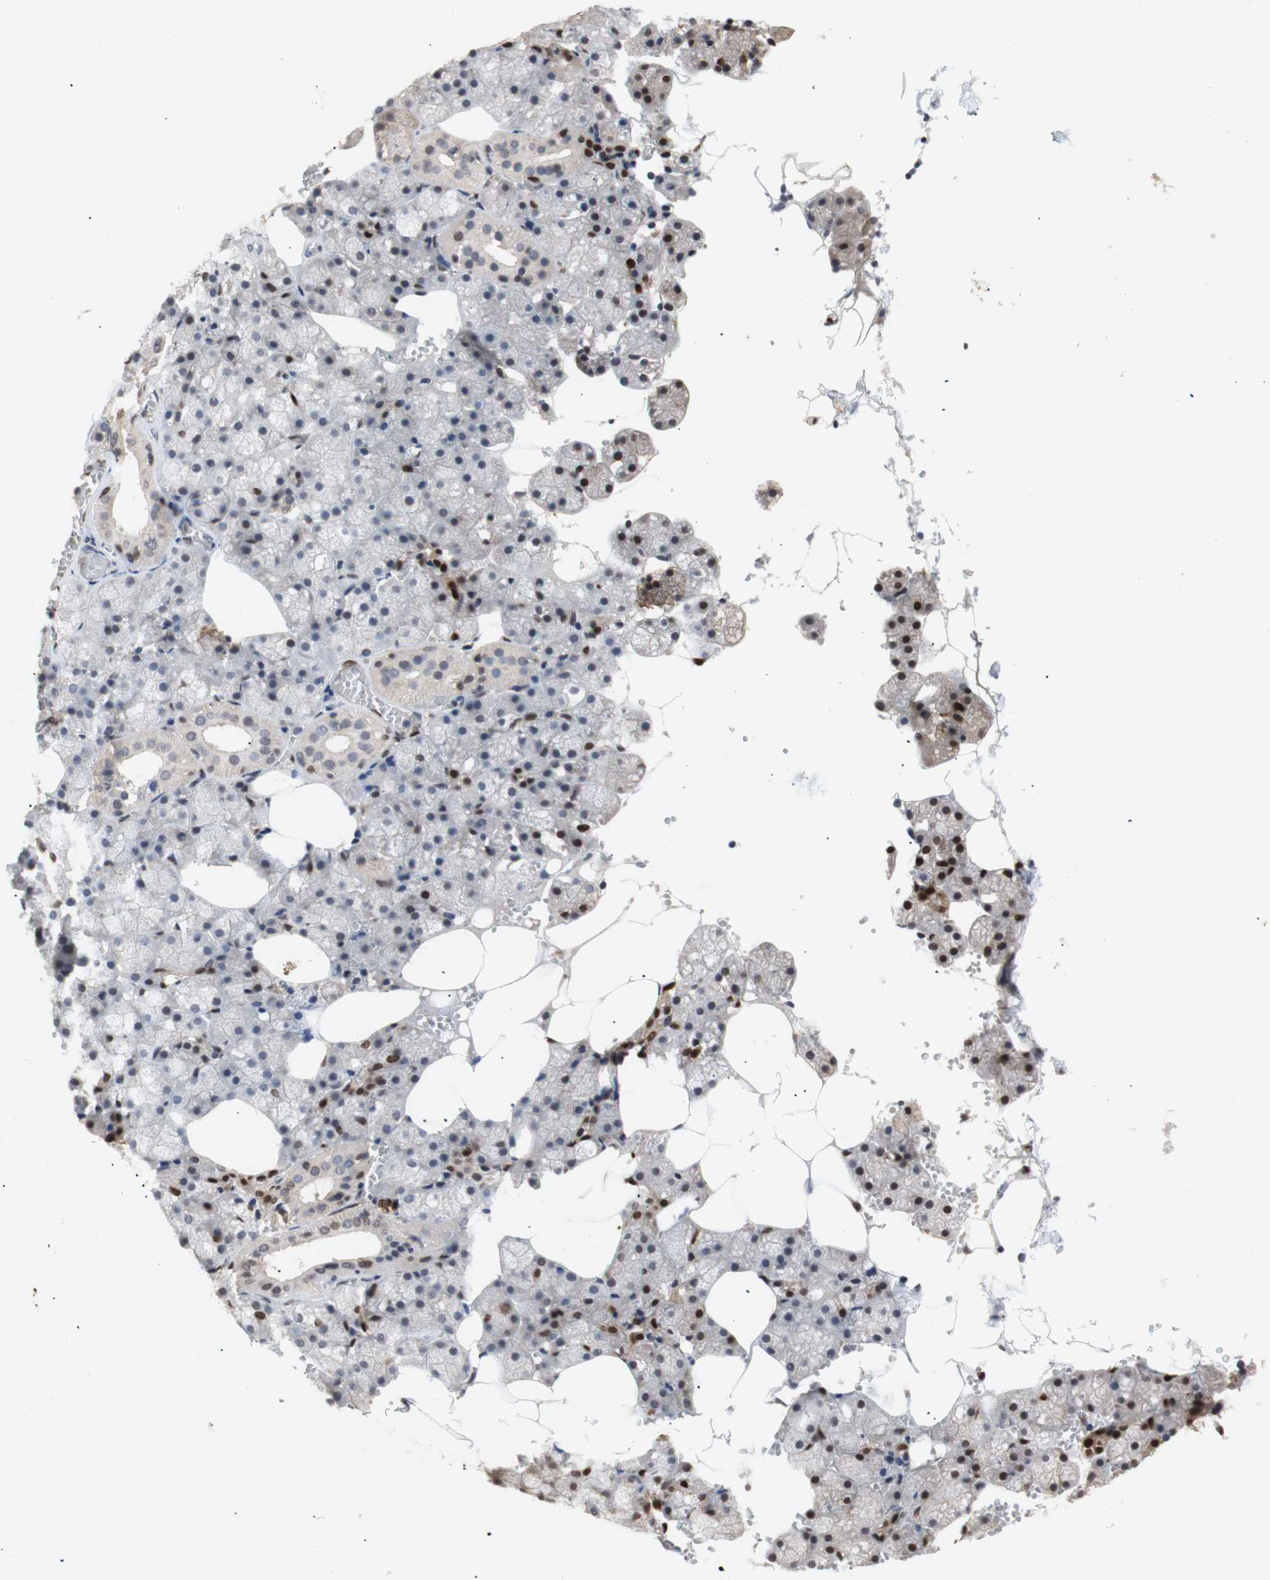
{"staining": {"intensity": "strong", "quantity": "<25%", "location": "nuclear"}, "tissue": "salivary gland", "cell_type": "Glandular cells", "image_type": "normal", "snomed": [{"axis": "morphology", "description": "Normal tissue, NOS"}, {"axis": "topography", "description": "Salivary gland"}], "caption": "This histopathology image displays immunohistochemistry (IHC) staining of unremarkable salivary gland, with medium strong nuclear staining in about <25% of glandular cells.", "gene": "FOSB", "patient": {"sex": "male", "age": 62}}